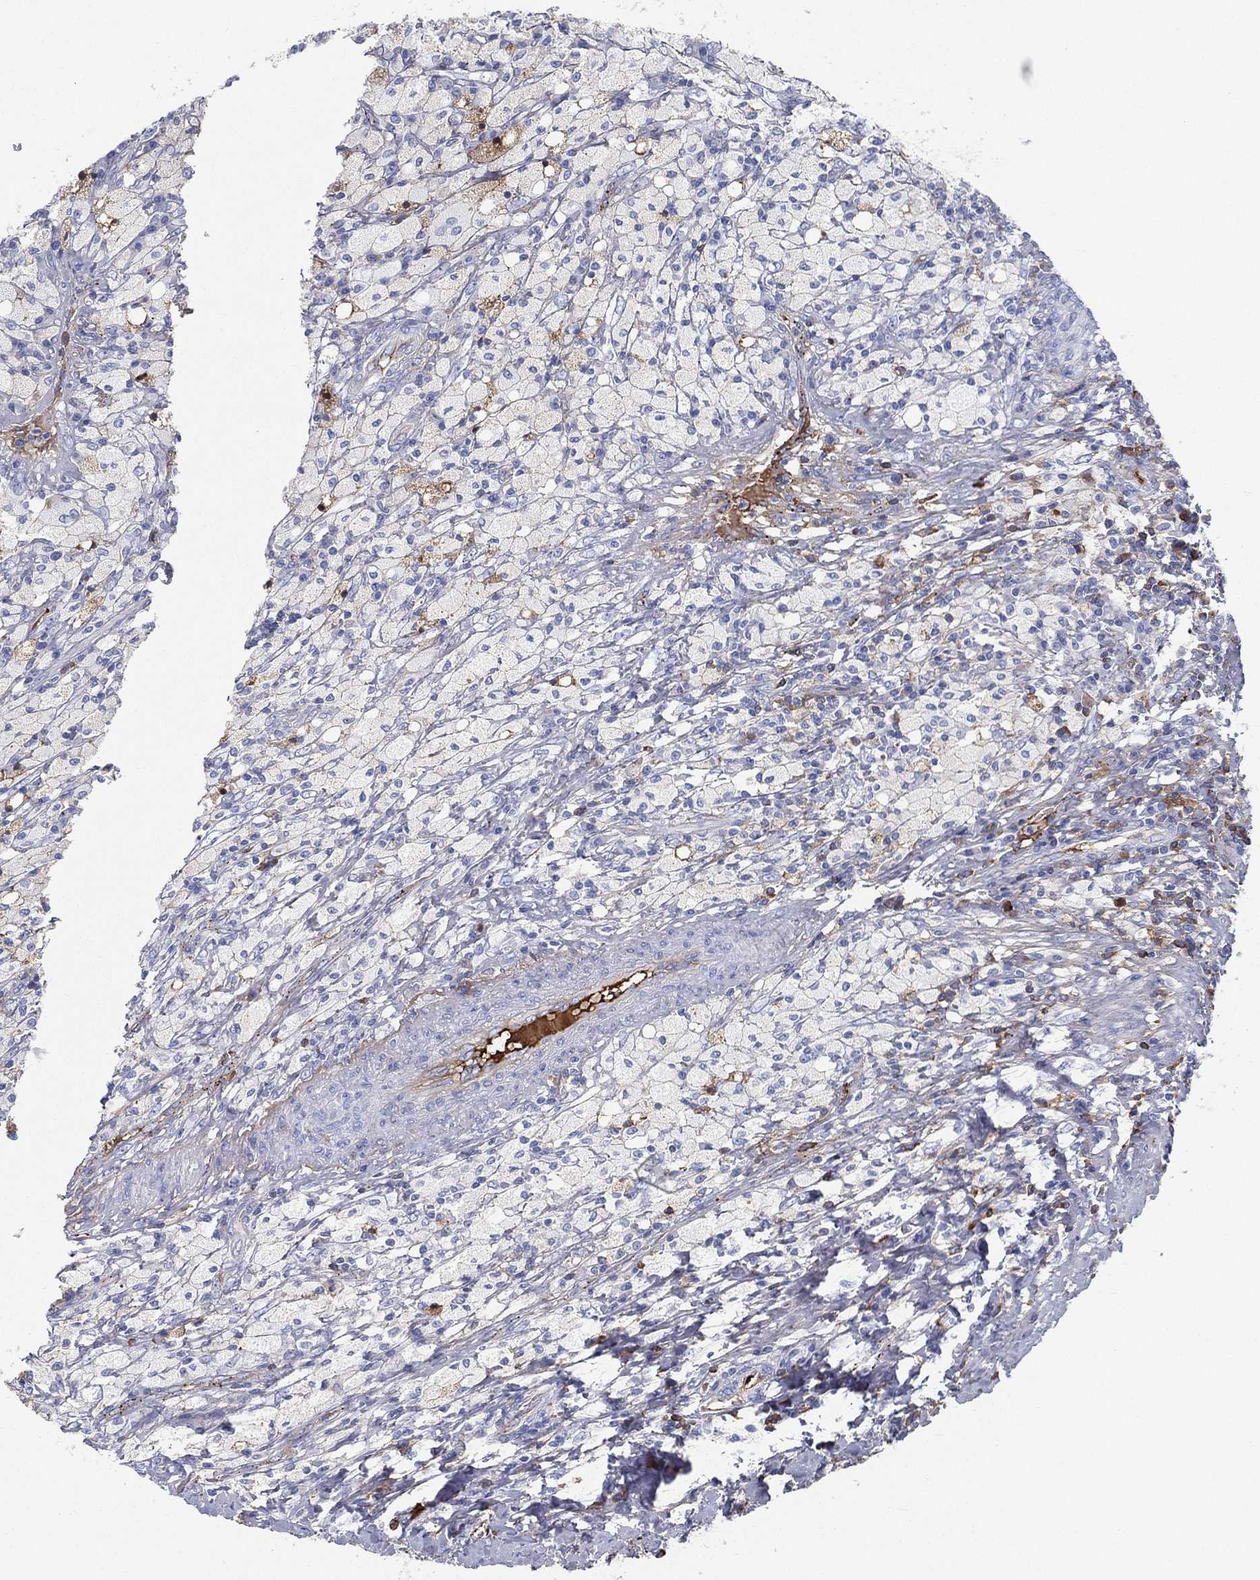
{"staining": {"intensity": "negative", "quantity": "none", "location": "none"}, "tissue": "testis cancer", "cell_type": "Tumor cells", "image_type": "cancer", "snomed": [{"axis": "morphology", "description": "Necrosis, NOS"}, {"axis": "morphology", "description": "Carcinoma, Embryonal, NOS"}, {"axis": "topography", "description": "Testis"}], "caption": "Tumor cells show no significant protein positivity in testis embryonal carcinoma.", "gene": "IFNB1", "patient": {"sex": "male", "age": 19}}